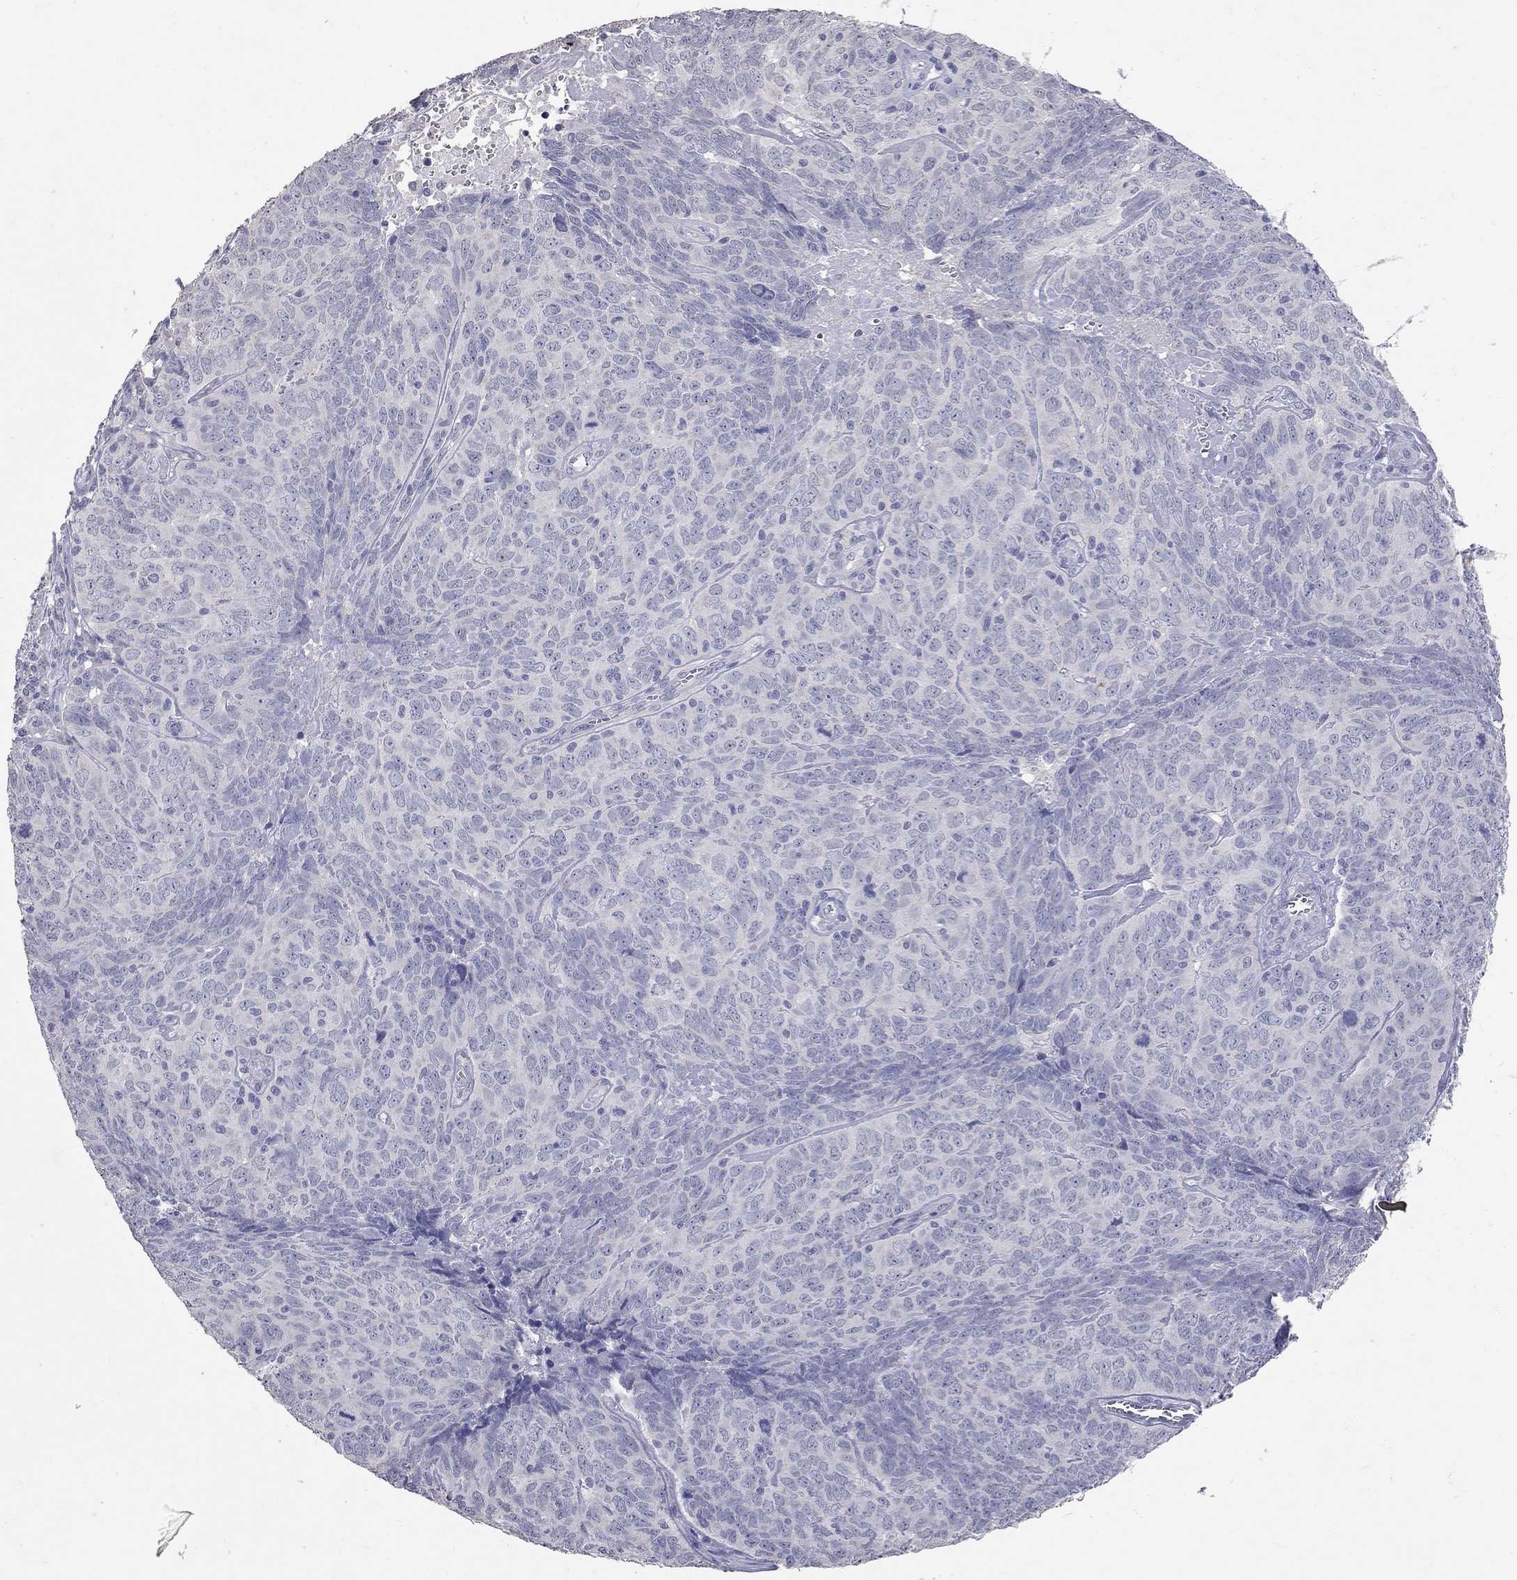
{"staining": {"intensity": "negative", "quantity": "none", "location": "none"}, "tissue": "skin cancer", "cell_type": "Tumor cells", "image_type": "cancer", "snomed": [{"axis": "morphology", "description": "Squamous cell carcinoma, NOS"}, {"axis": "topography", "description": "Skin"}, {"axis": "topography", "description": "Anal"}], "caption": "Immunohistochemistry (IHC) of human skin squamous cell carcinoma displays no expression in tumor cells. (DAB (3,3'-diaminobenzidine) IHC with hematoxylin counter stain).", "gene": "NOS2", "patient": {"sex": "female", "age": 51}}